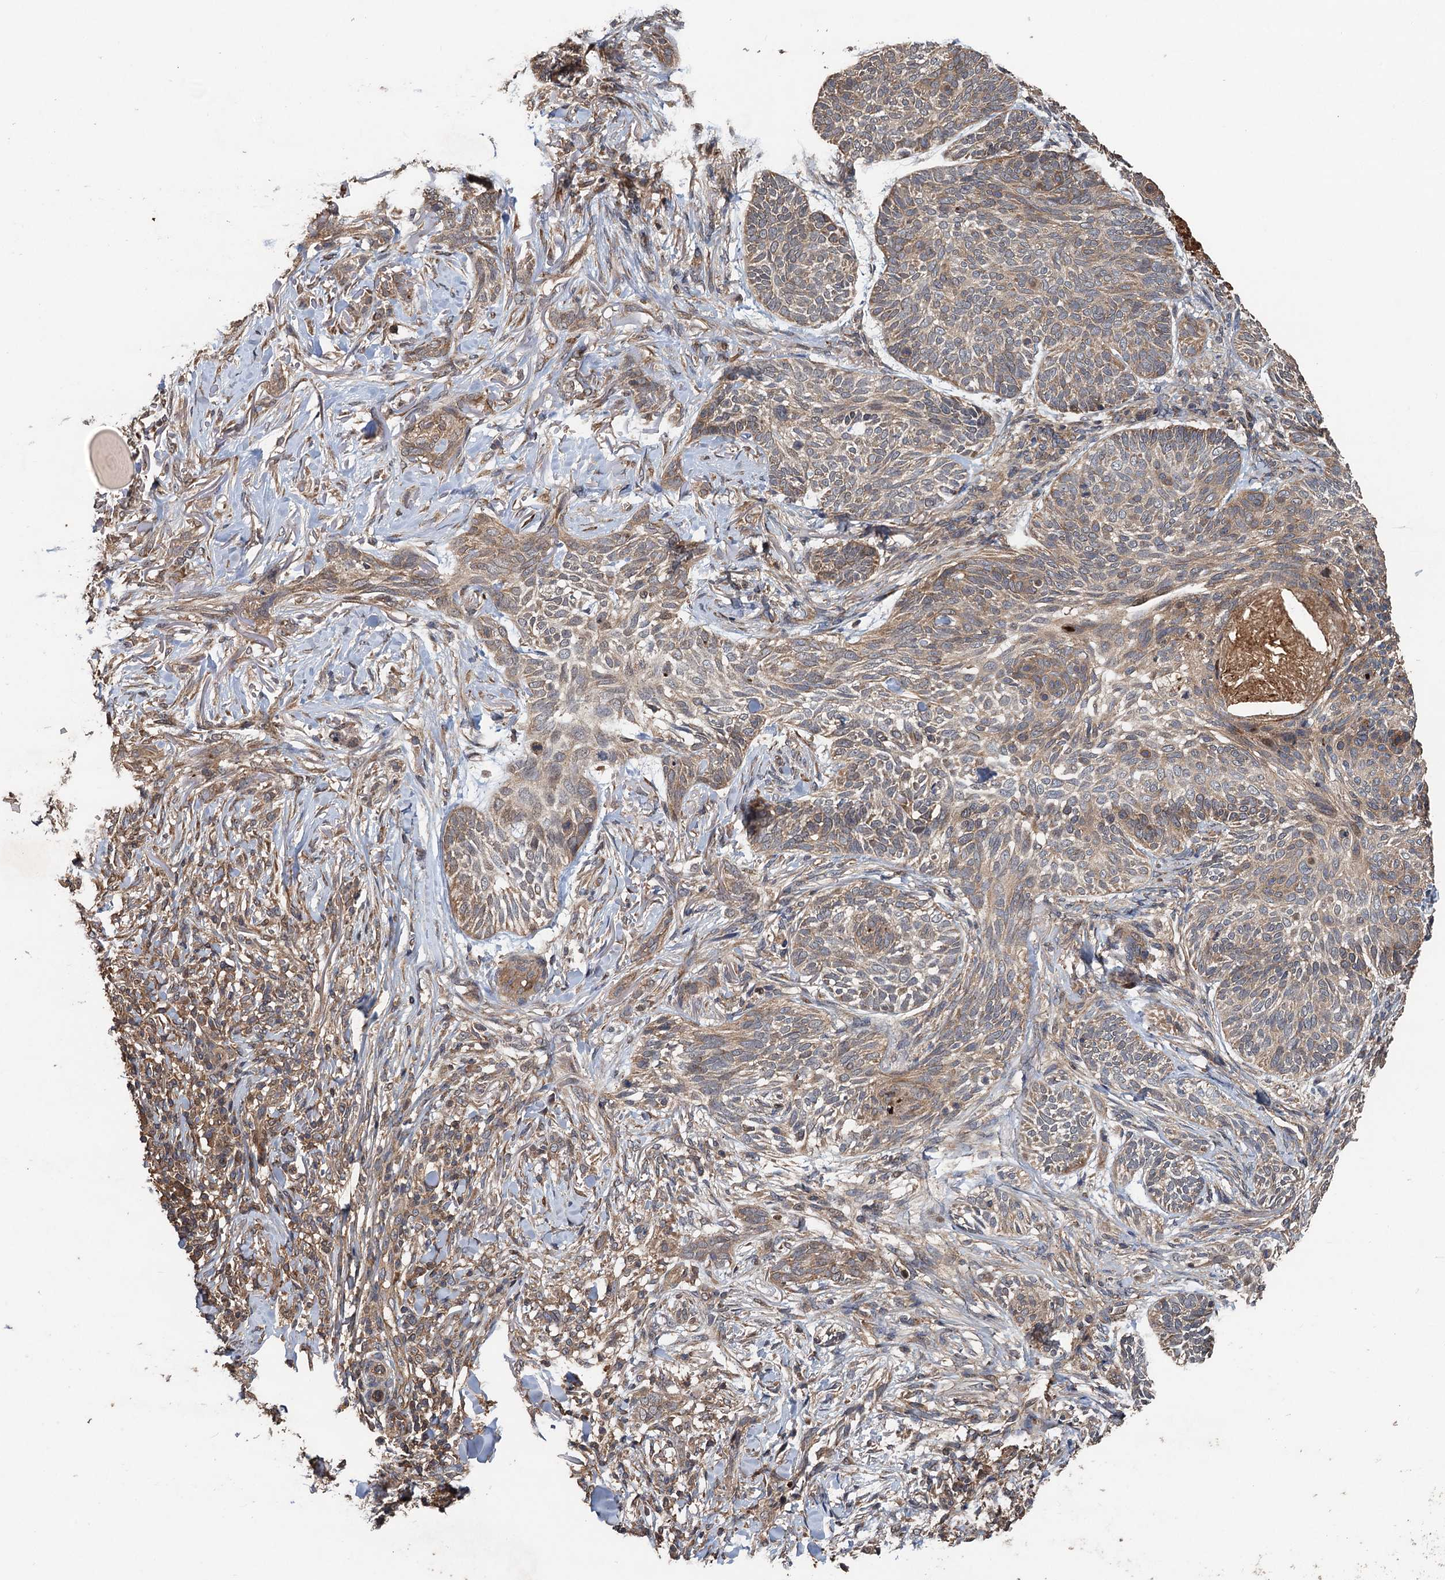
{"staining": {"intensity": "weak", "quantity": ">75%", "location": "cytoplasmic/membranous"}, "tissue": "skin cancer", "cell_type": "Tumor cells", "image_type": "cancer", "snomed": [{"axis": "morphology", "description": "Normal tissue, NOS"}, {"axis": "morphology", "description": "Basal cell carcinoma"}, {"axis": "topography", "description": "Skin"}], "caption": "Protein expression analysis of skin cancer demonstrates weak cytoplasmic/membranous positivity in about >75% of tumor cells.", "gene": "TMEM39B", "patient": {"sex": "male", "age": 66}}